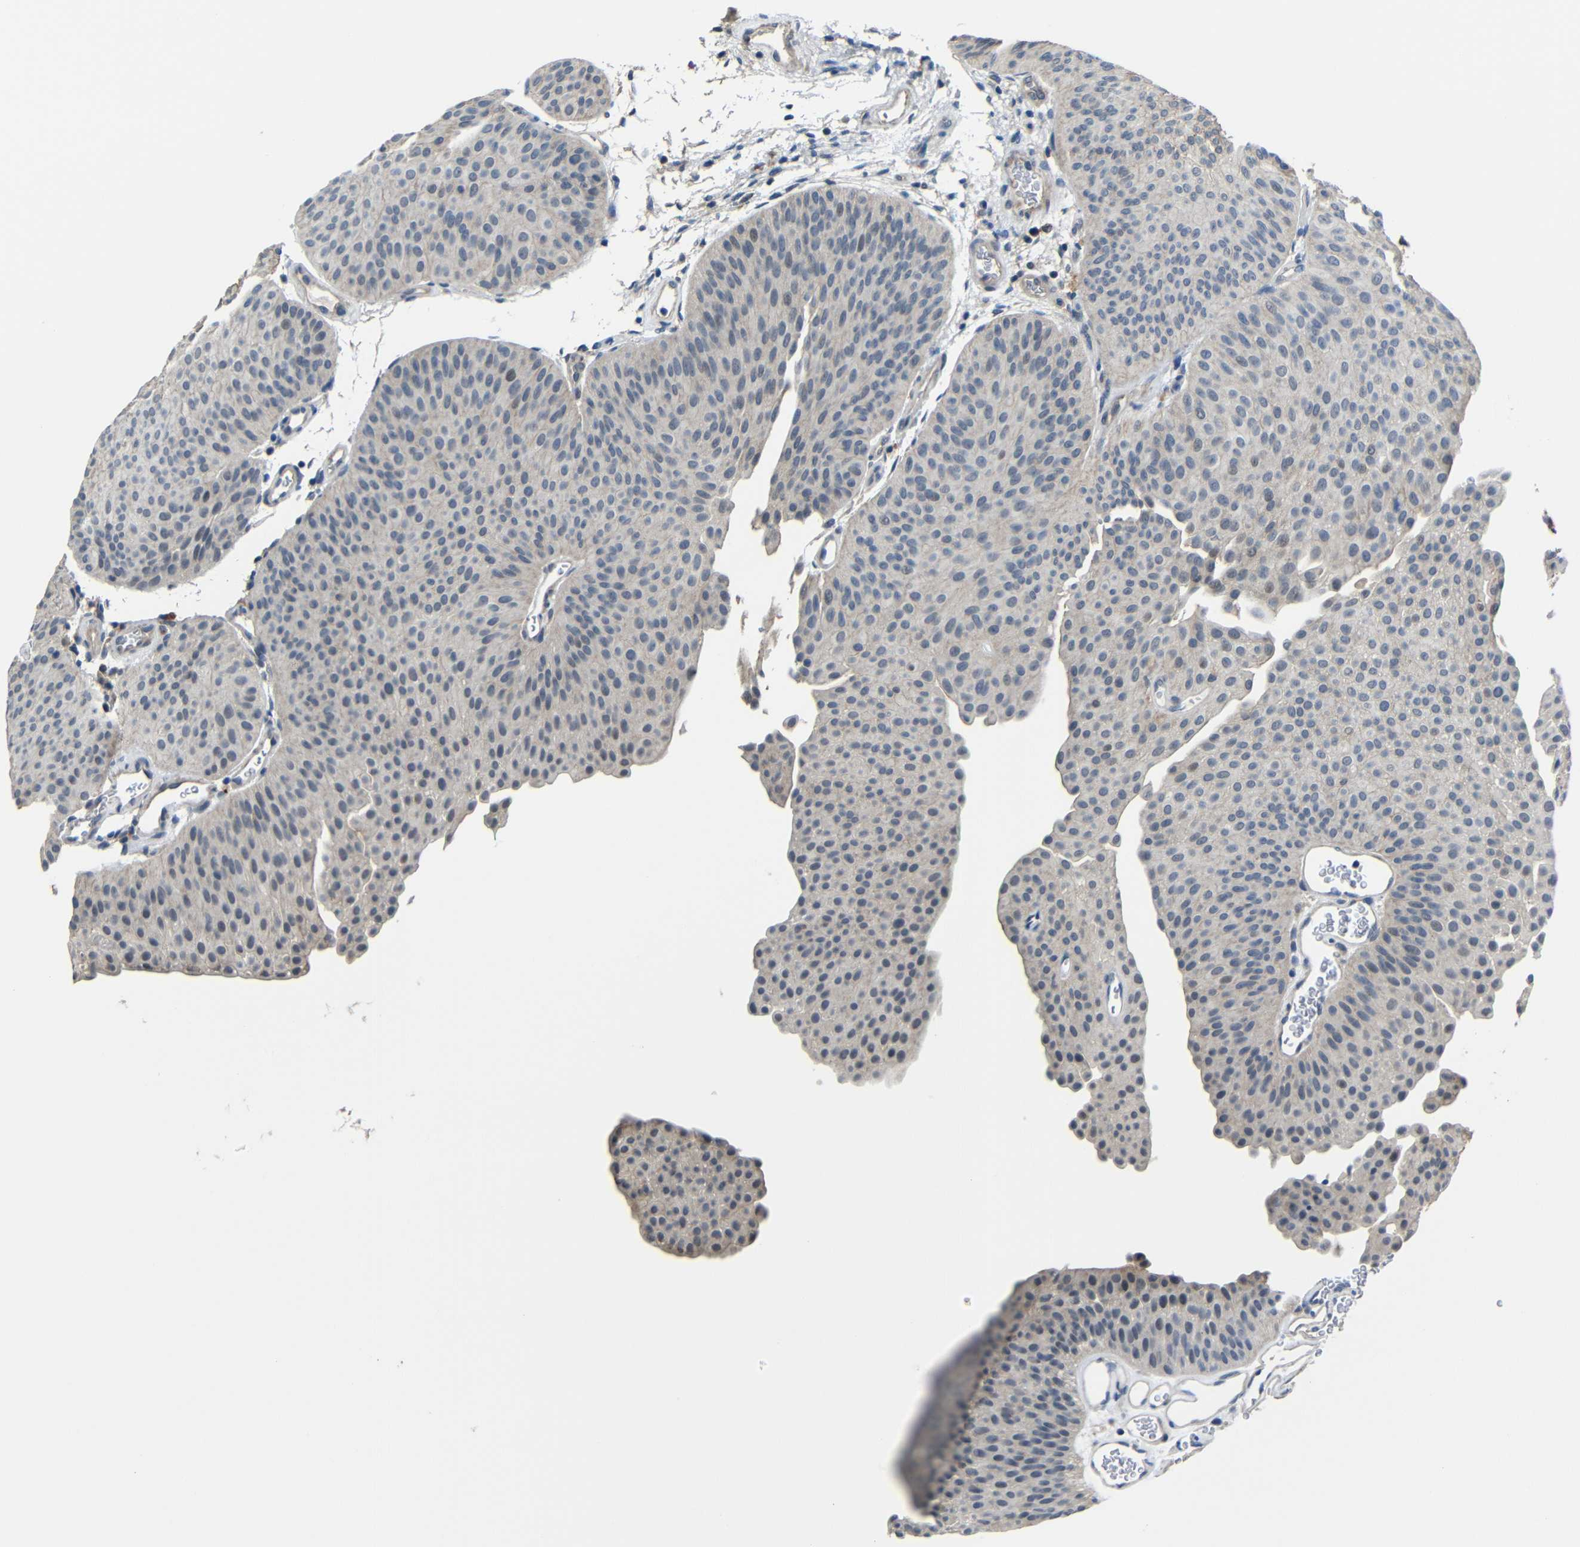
{"staining": {"intensity": "negative", "quantity": "none", "location": "none"}, "tissue": "urothelial cancer", "cell_type": "Tumor cells", "image_type": "cancer", "snomed": [{"axis": "morphology", "description": "Urothelial carcinoma, Low grade"}, {"axis": "topography", "description": "Urinary bladder"}], "caption": "Immunohistochemical staining of low-grade urothelial carcinoma demonstrates no significant expression in tumor cells.", "gene": "ZNF90", "patient": {"sex": "female", "age": 60}}